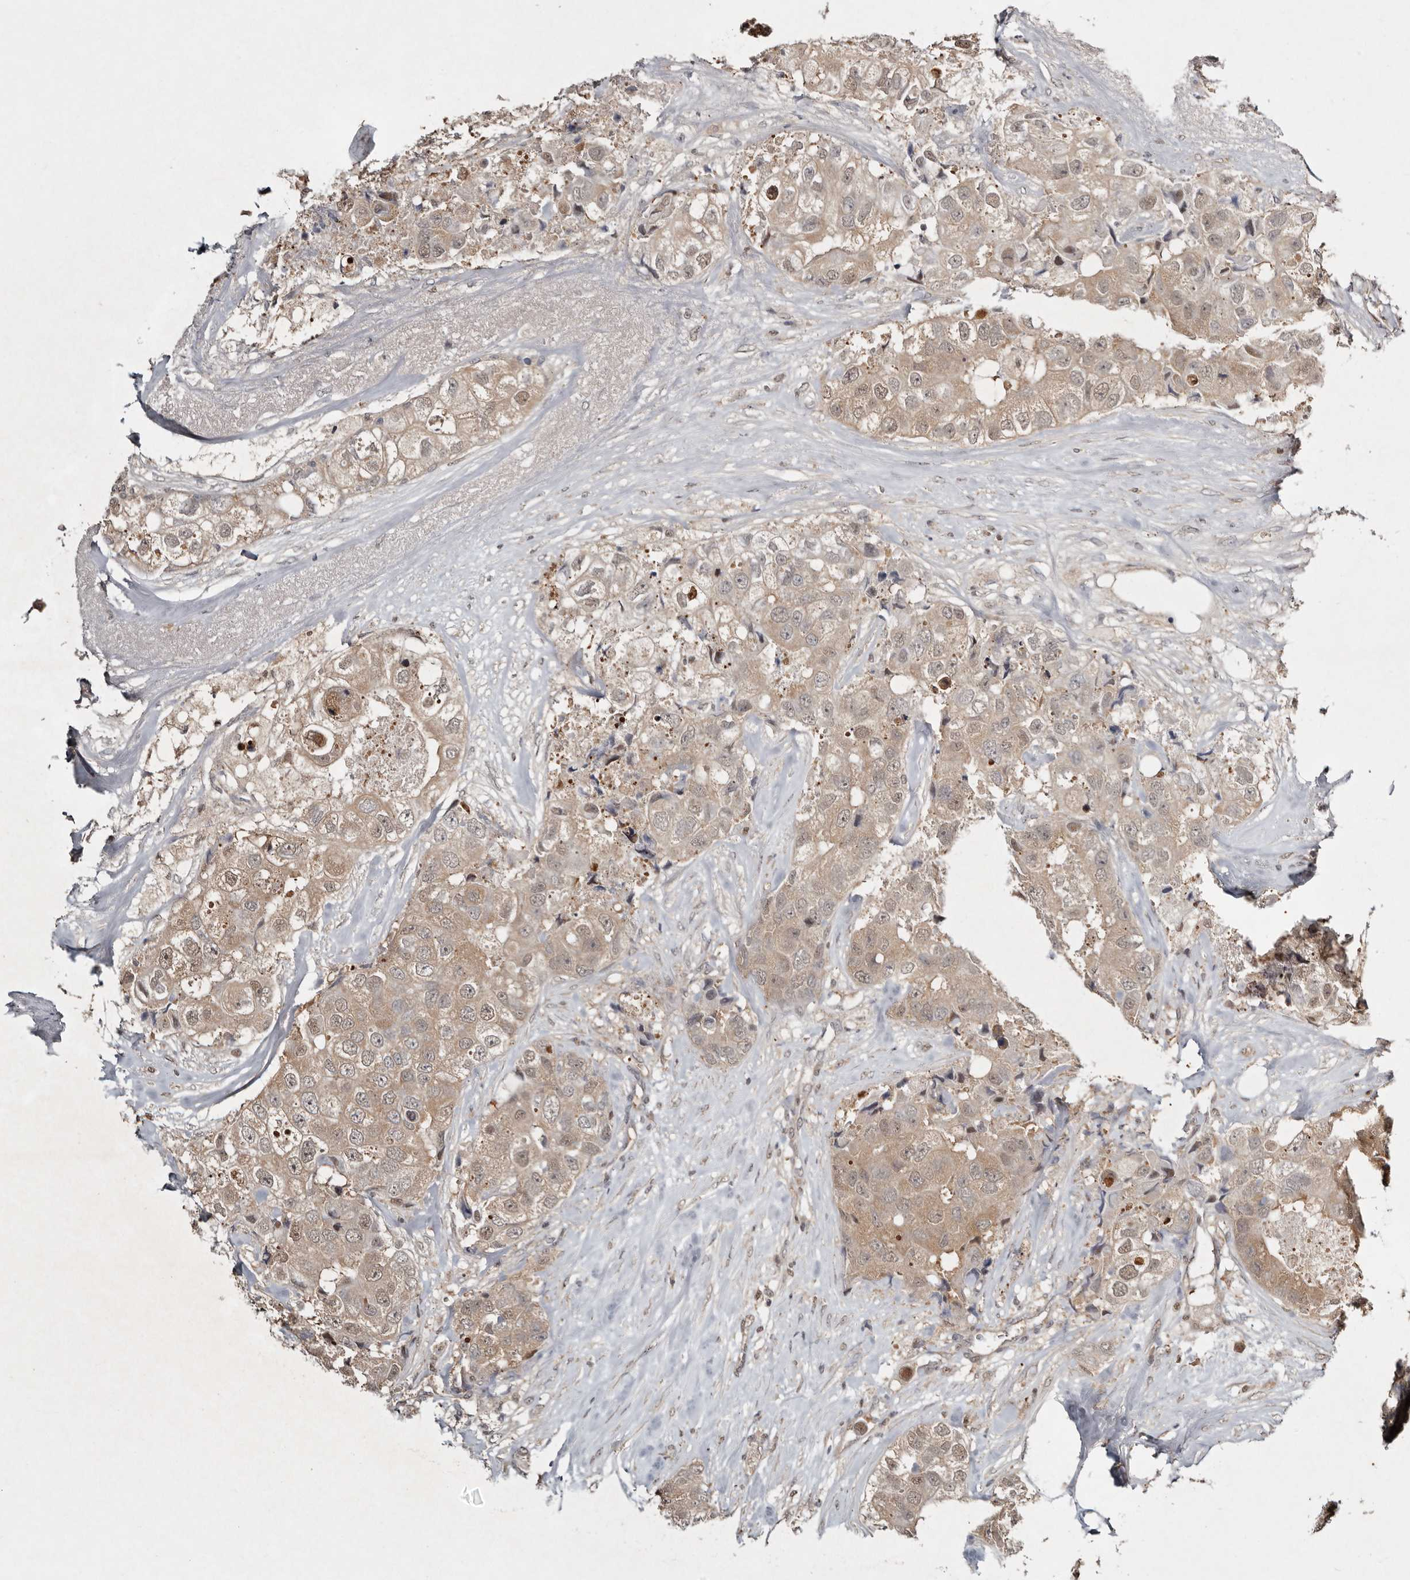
{"staining": {"intensity": "weak", "quantity": ">75%", "location": "cytoplasmic/membranous"}, "tissue": "breast cancer", "cell_type": "Tumor cells", "image_type": "cancer", "snomed": [{"axis": "morphology", "description": "Duct carcinoma"}, {"axis": "topography", "description": "Breast"}], "caption": "A high-resolution micrograph shows immunohistochemistry (IHC) staining of invasive ductal carcinoma (breast), which exhibits weak cytoplasmic/membranous positivity in approximately >75% of tumor cells.", "gene": "PSMA5", "patient": {"sex": "female", "age": 62}}